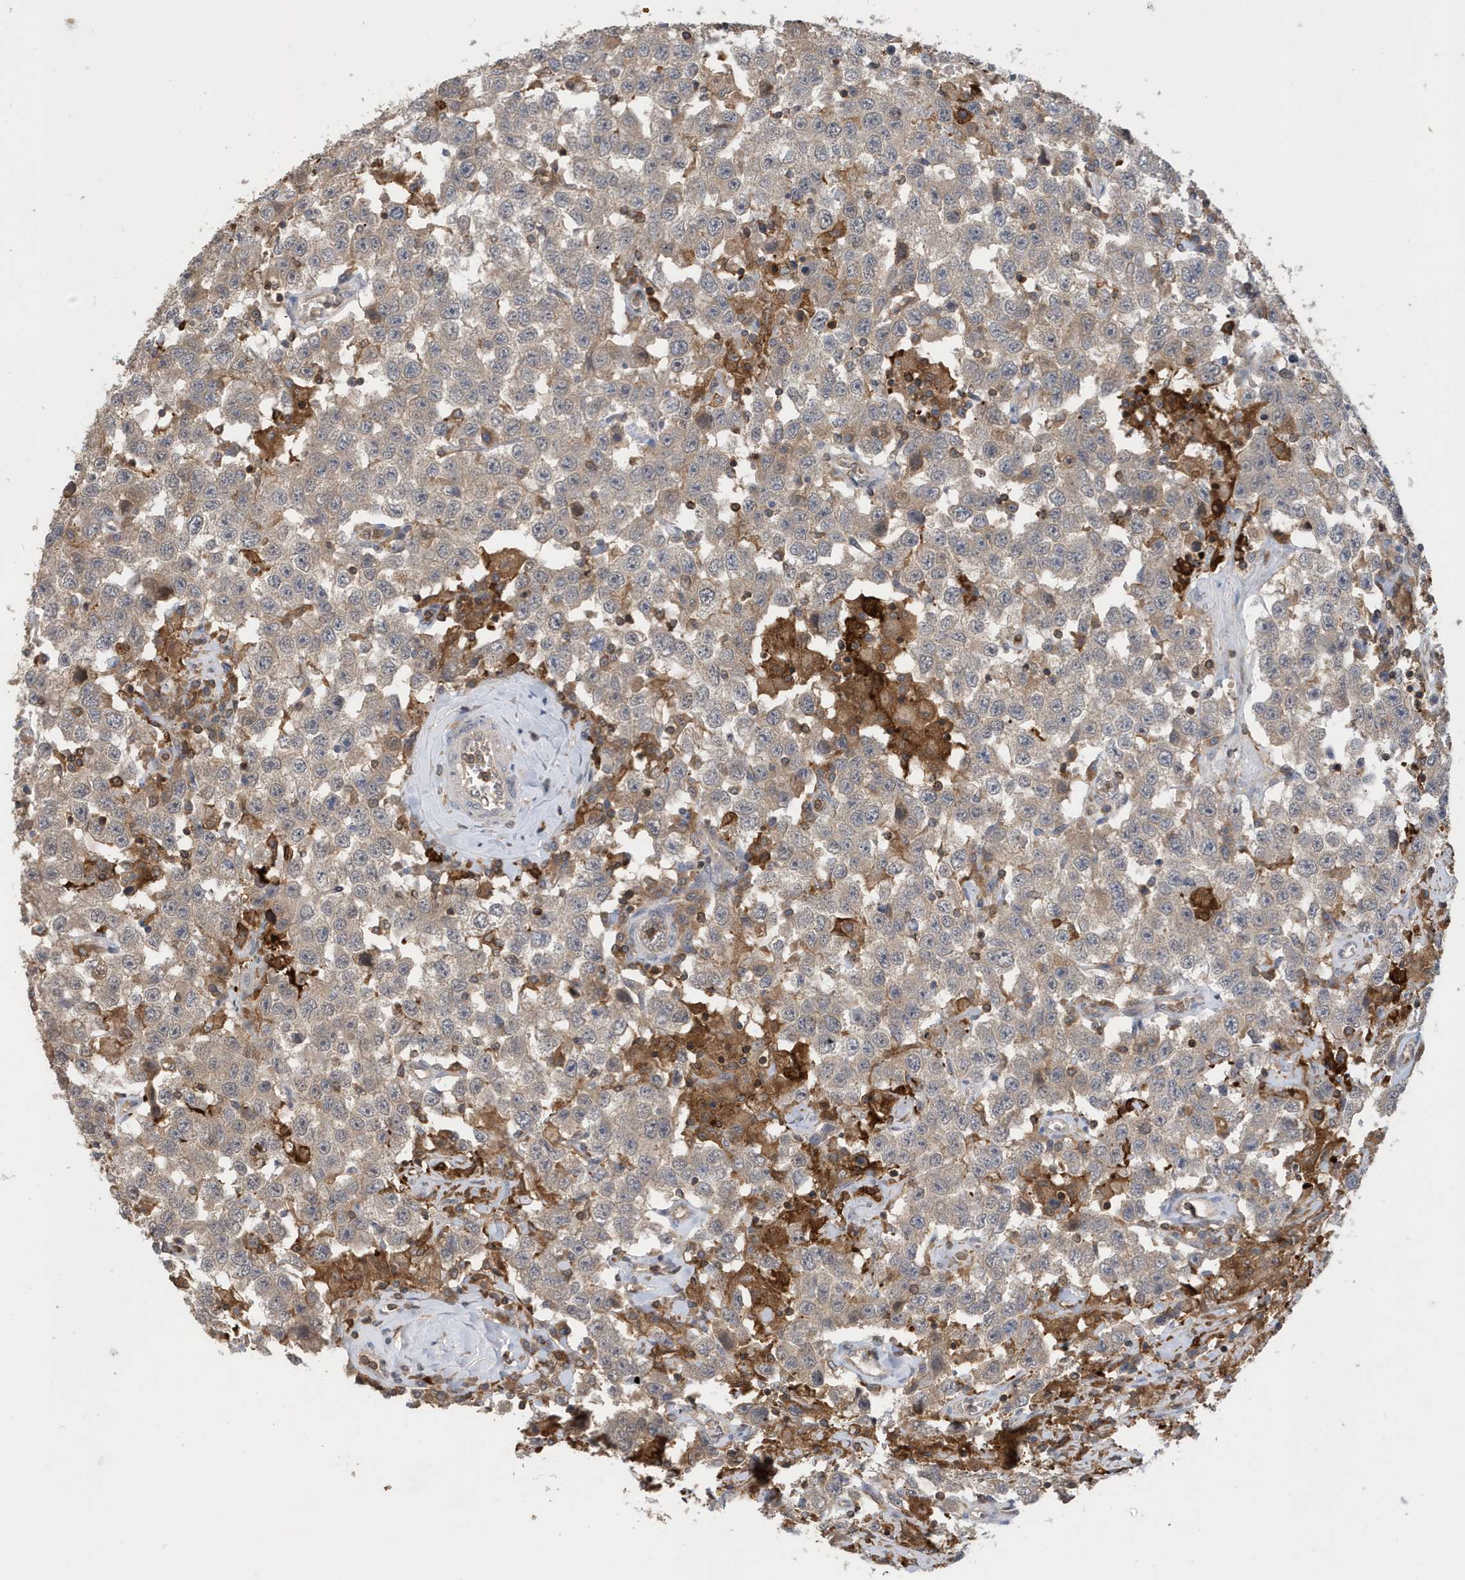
{"staining": {"intensity": "weak", "quantity": "<25%", "location": "cytoplasmic/membranous"}, "tissue": "testis cancer", "cell_type": "Tumor cells", "image_type": "cancer", "snomed": [{"axis": "morphology", "description": "Seminoma, NOS"}, {"axis": "topography", "description": "Testis"}], "caption": "IHC photomicrograph of neoplastic tissue: human testis seminoma stained with DAB displays no significant protein staining in tumor cells.", "gene": "NSUN3", "patient": {"sex": "male", "age": 41}}